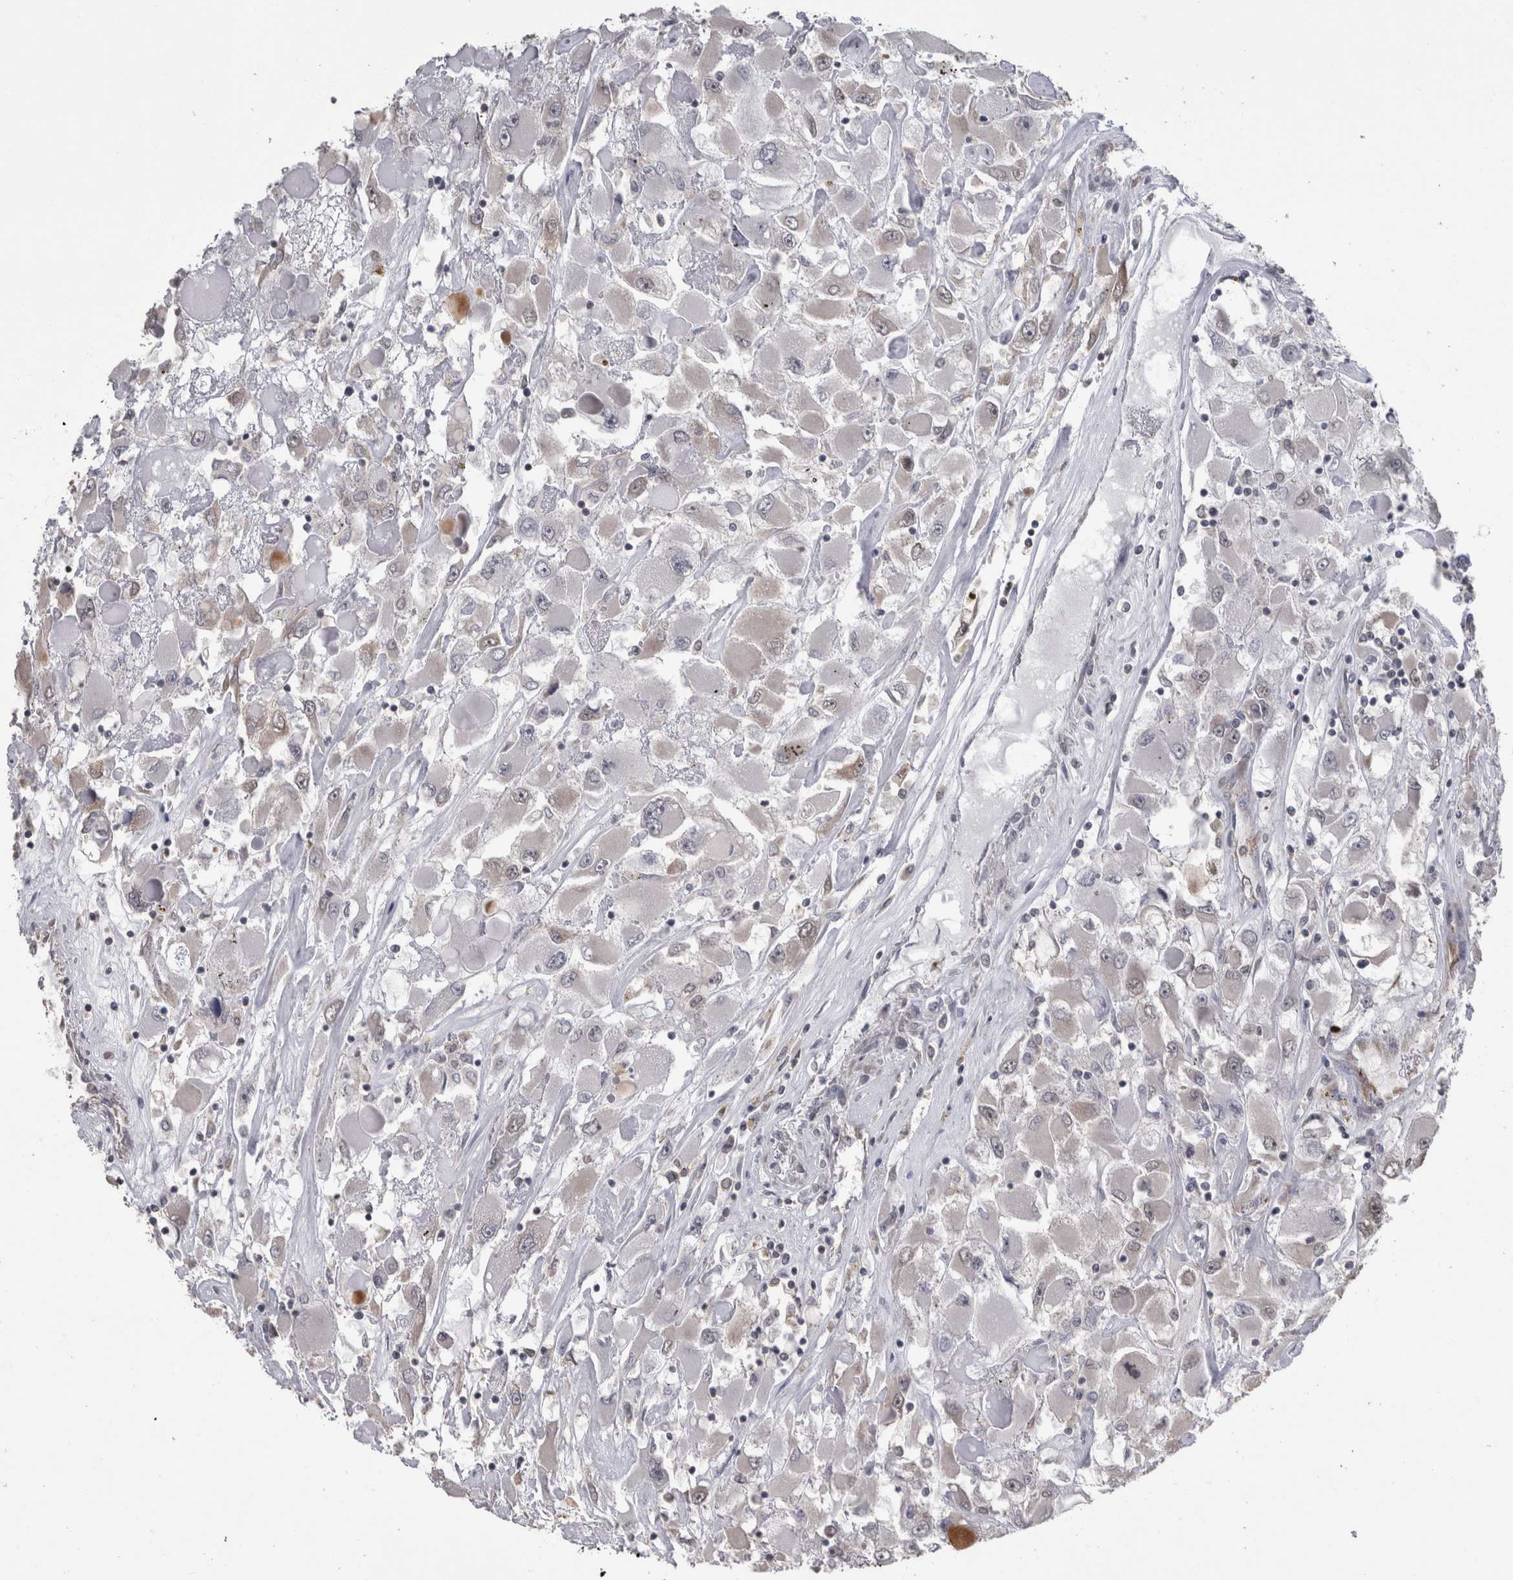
{"staining": {"intensity": "negative", "quantity": "none", "location": "none"}, "tissue": "renal cancer", "cell_type": "Tumor cells", "image_type": "cancer", "snomed": [{"axis": "morphology", "description": "Adenocarcinoma, NOS"}, {"axis": "topography", "description": "Kidney"}], "caption": "Tumor cells show no significant protein positivity in renal cancer.", "gene": "DDX6", "patient": {"sex": "female", "age": 52}}